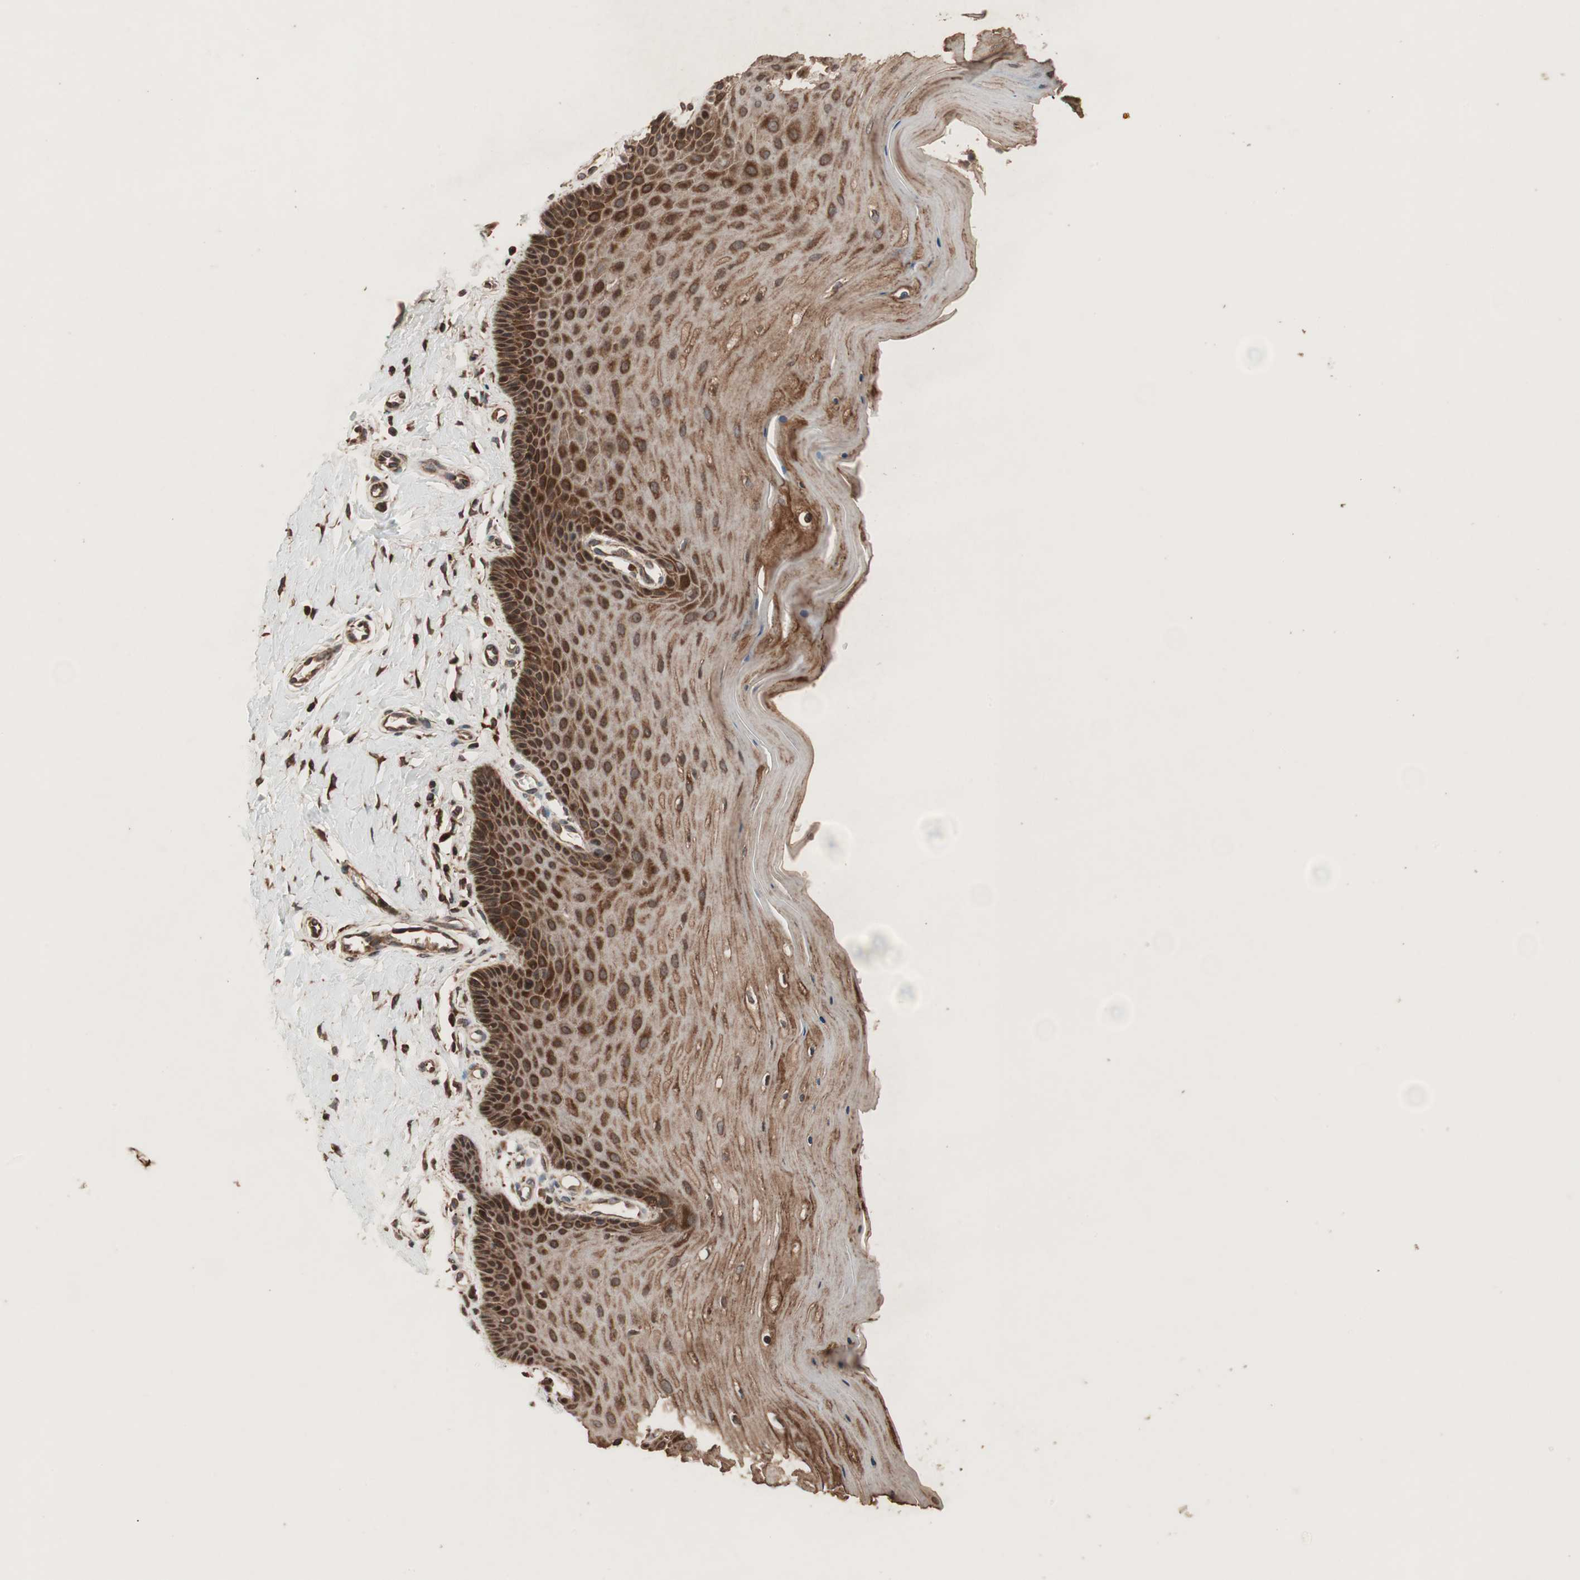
{"staining": {"intensity": "strong", "quantity": ">75%", "location": "cytoplasmic/membranous"}, "tissue": "cervix", "cell_type": "Glandular cells", "image_type": "normal", "snomed": [{"axis": "morphology", "description": "Normal tissue, NOS"}, {"axis": "topography", "description": "Cervix"}], "caption": "An immunohistochemistry histopathology image of benign tissue is shown. Protein staining in brown highlights strong cytoplasmic/membranous positivity in cervix within glandular cells.", "gene": "RAB1A", "patient": {"sex": "female", "age": 55}}